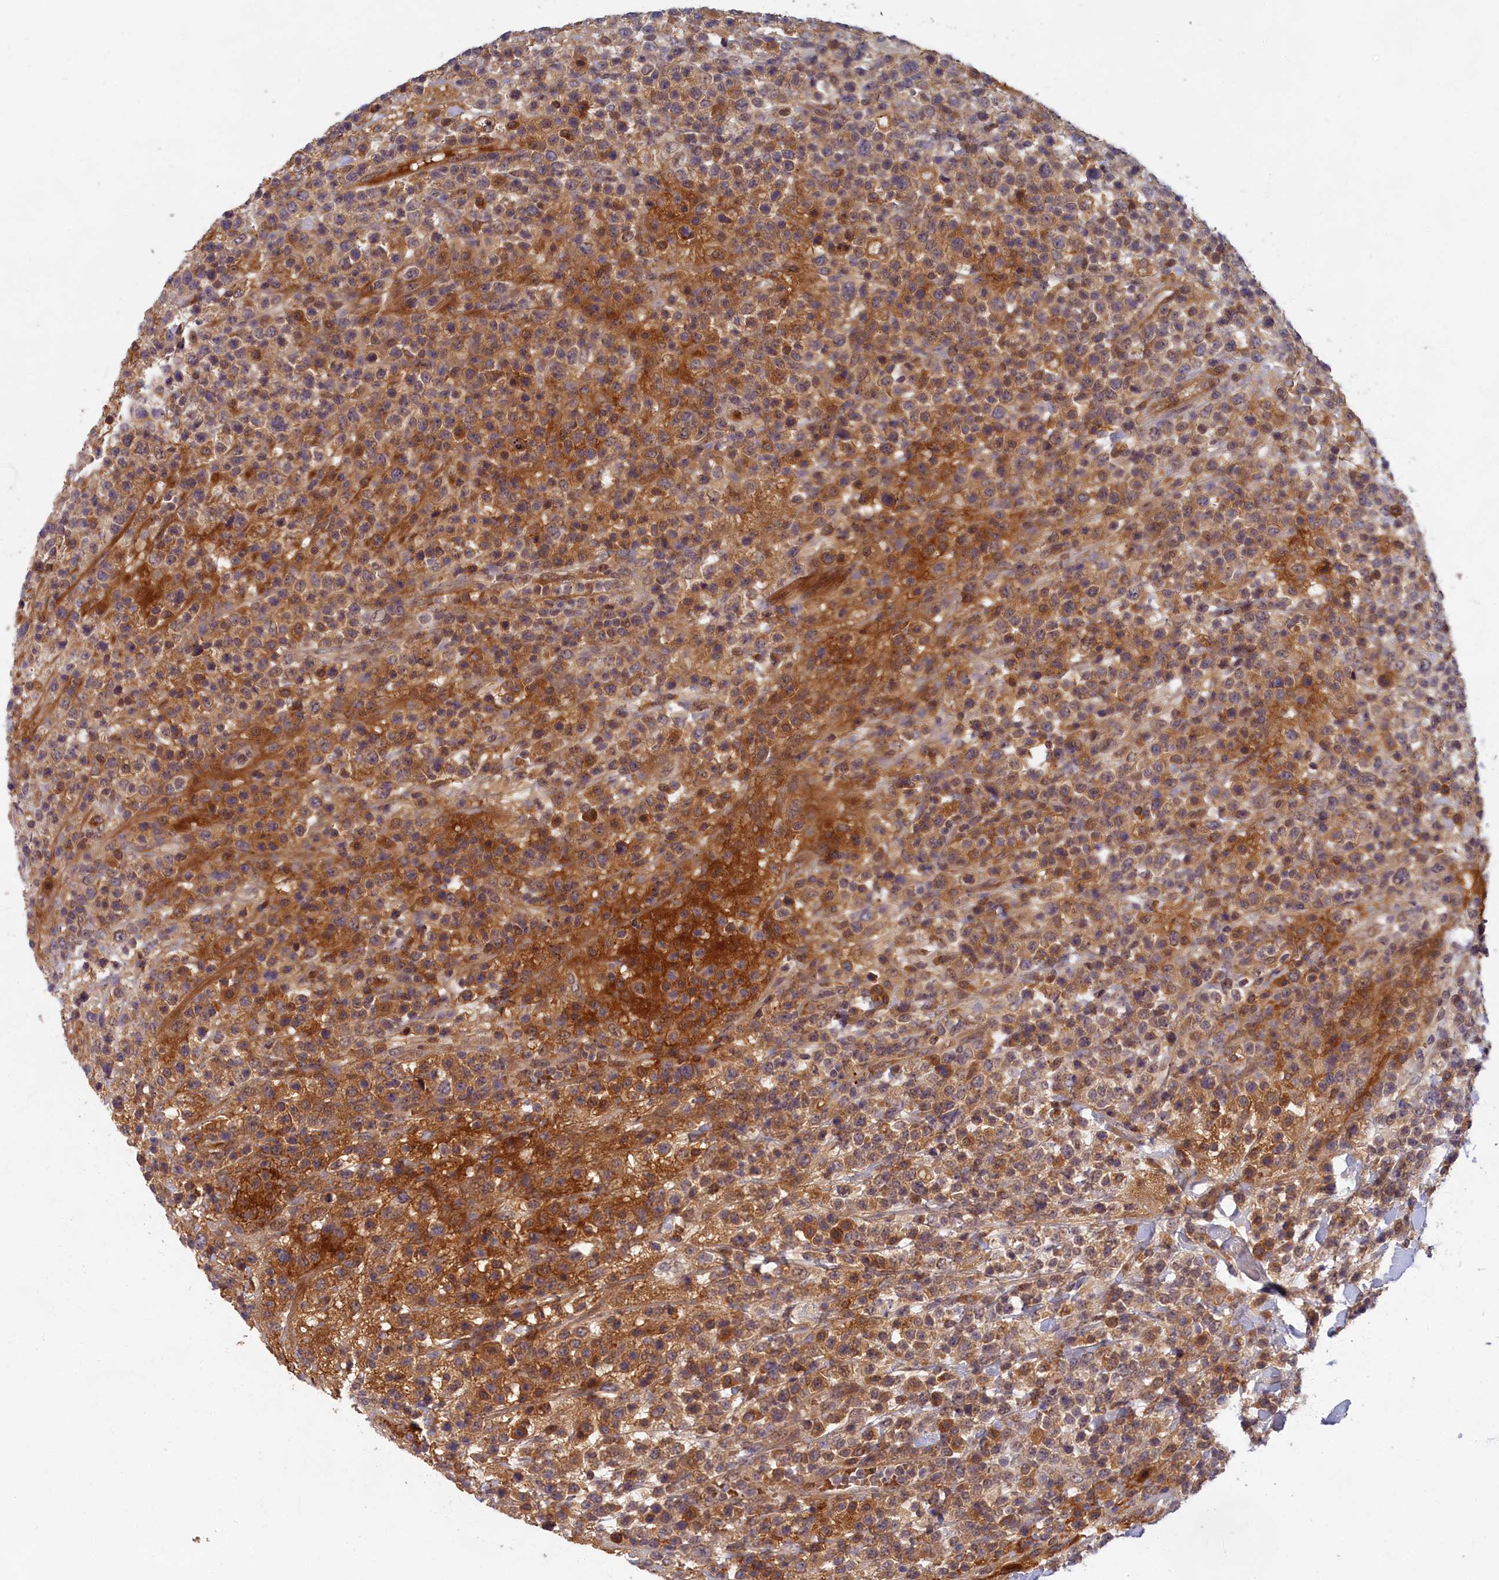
{"staining": {"intensity": "moderate", "quantity": "<25%", "location": "cytoplasmic/membranous,nuclear"}, "tissue": "lymphoma", "cell_type": "Tumor cells", "image_type": "cancer", "snomed": [{"axis": "morphology", "description": "Malignant lymphoma, non-Hodgkin's type, High grade"}, {"axis": "topography", "description": "Colon"}], "caption": "Human malignant lymphoma, non-Hodgkin's type (high-grade) stained with a brown dye exhibits moderate cytoplasmic/membranous and nuclear positive positivity in approximately <25% of tumor cells.", "gene": "EARS2", "patient": {"sex": "female", "age": 53}}